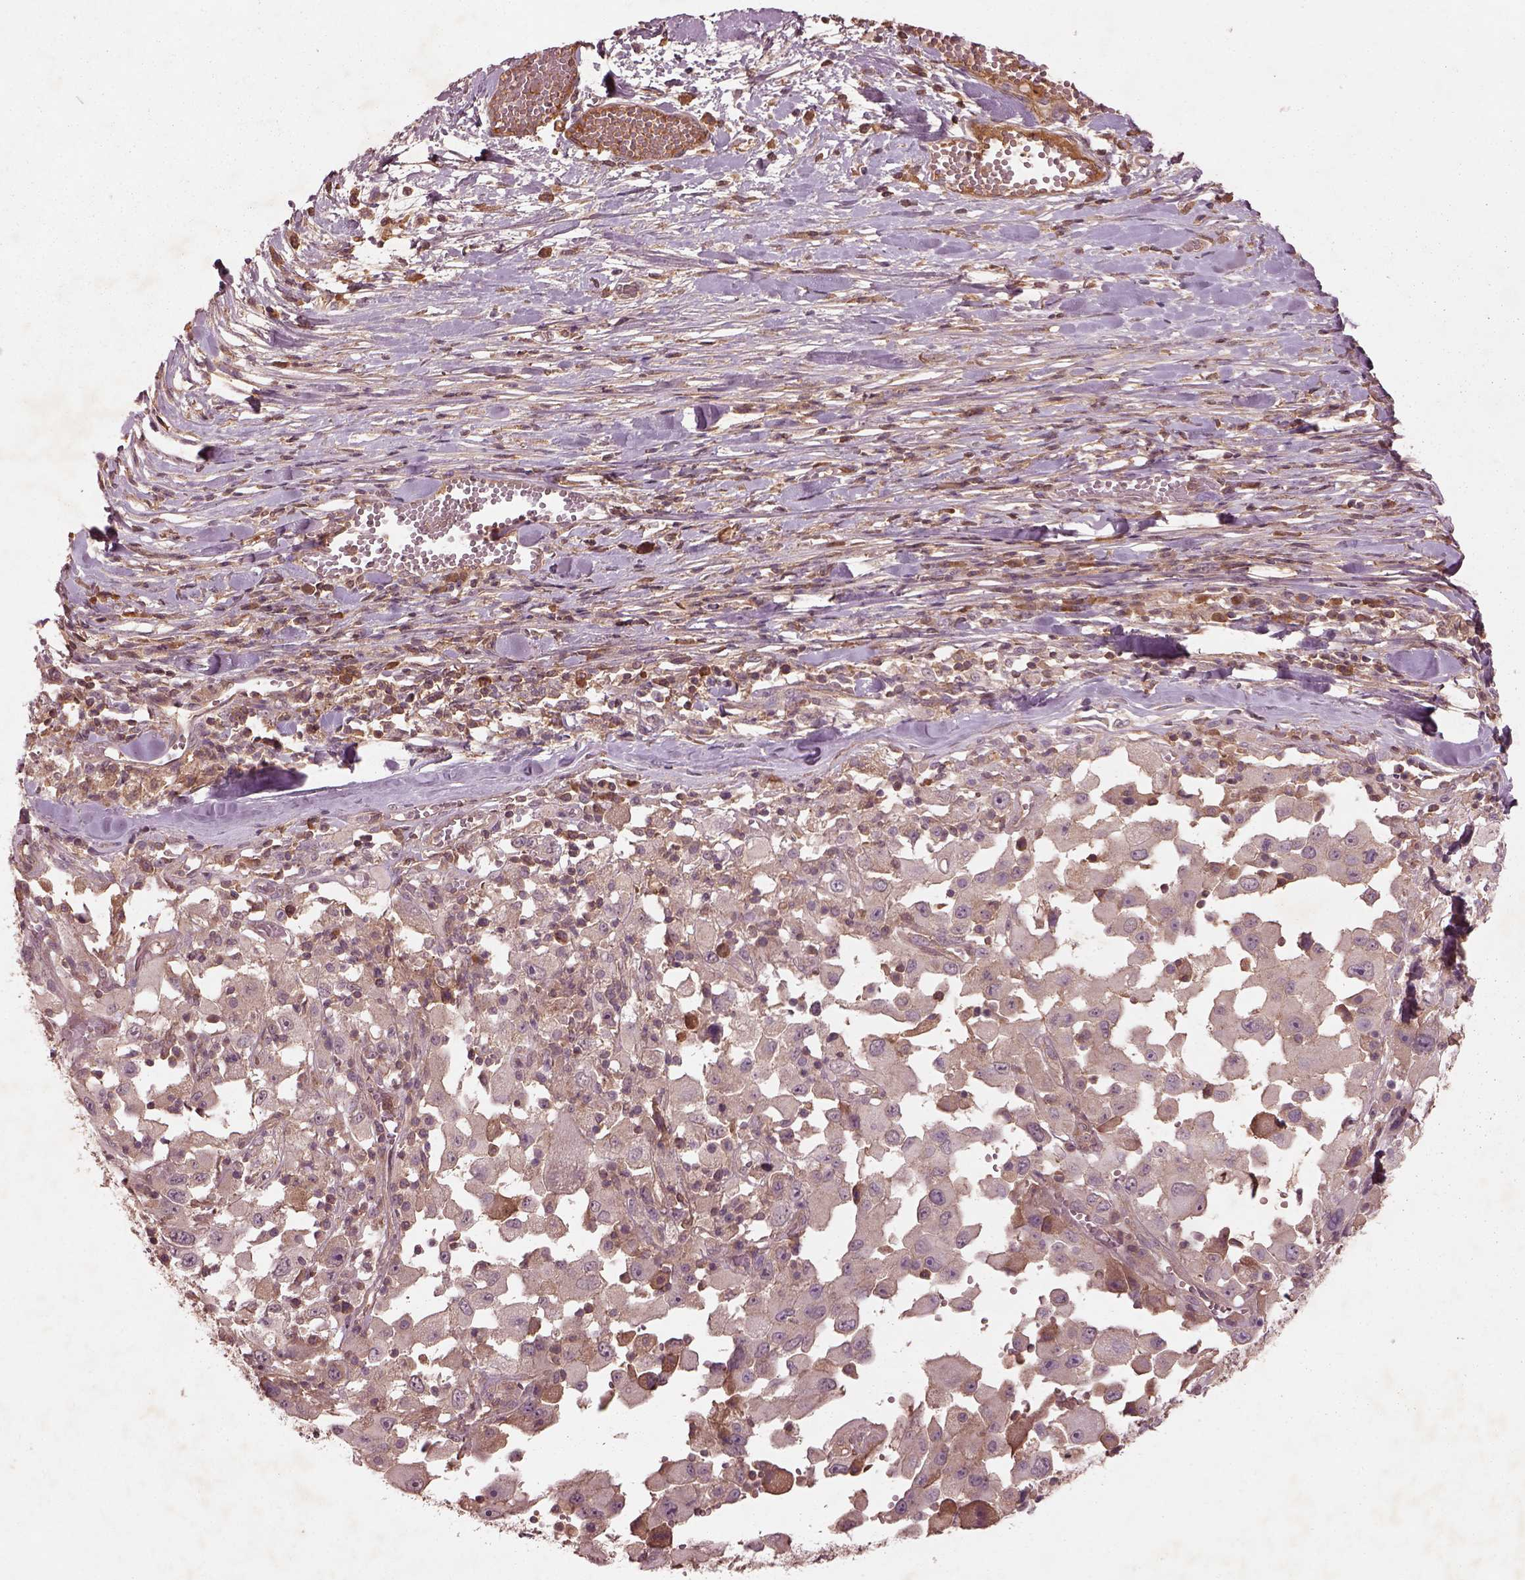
{"staining": {"intensity": "negative", "quantity": "none", "location": "none"}, "tissue": "melanoma", "cell_type": "Tumor cells", "image_type": "cancer", "snomed": [{"axis": "morphology", "description": "Malignant melanoma, Metastatic site"}, {"axis": "topography", "description": "Lymph node"}], "caption": "Protein analysis of malignant melanoma (metastatic site) displays no significant expression in tumor cells. (DAB immunohistochemistry with hematoxylin counter stain).", "gene": "FAM234A", "patient": {"sex": "male", "age": 50}}